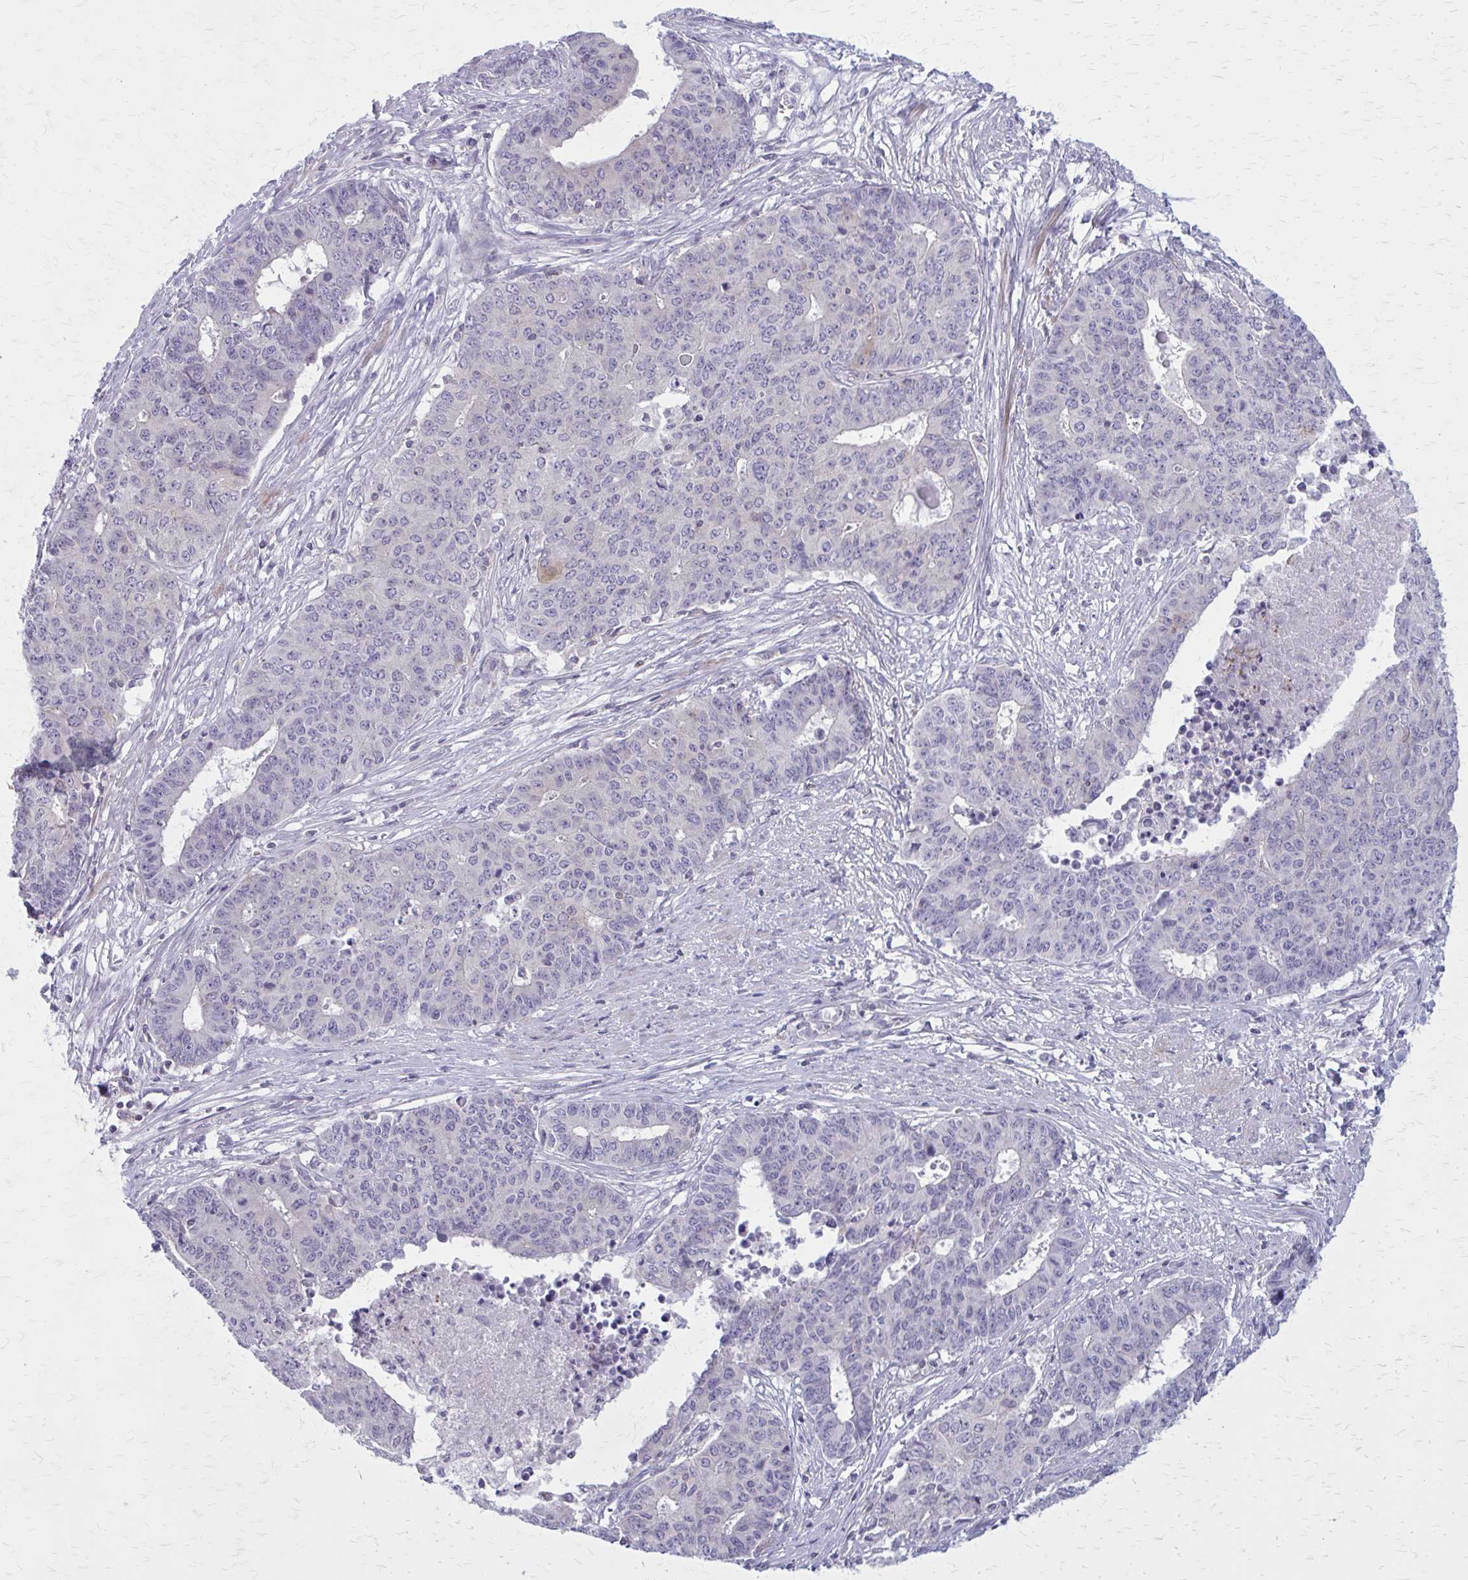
{"staining": {"intensity": "negative", "quantity": "none", "location": "none"}, "tissue": "endometrial cancer", "cell_type": "Tumor cells", "image_type": "cancer", "snomed": [{"axis": "morphology", "description": "Adenocarcinoma, NOS"}, {"axis": "topography", "description": "Endometrium"}], "caption": "DAB (3,3'-diaminobenzidine) immunohistochemical staining of human endometrial adenocarcinoma exhibits no significant positivity in tumor cells.", "gene": "PITPNM1", "patient": {"sex": "female", "age": 59}}